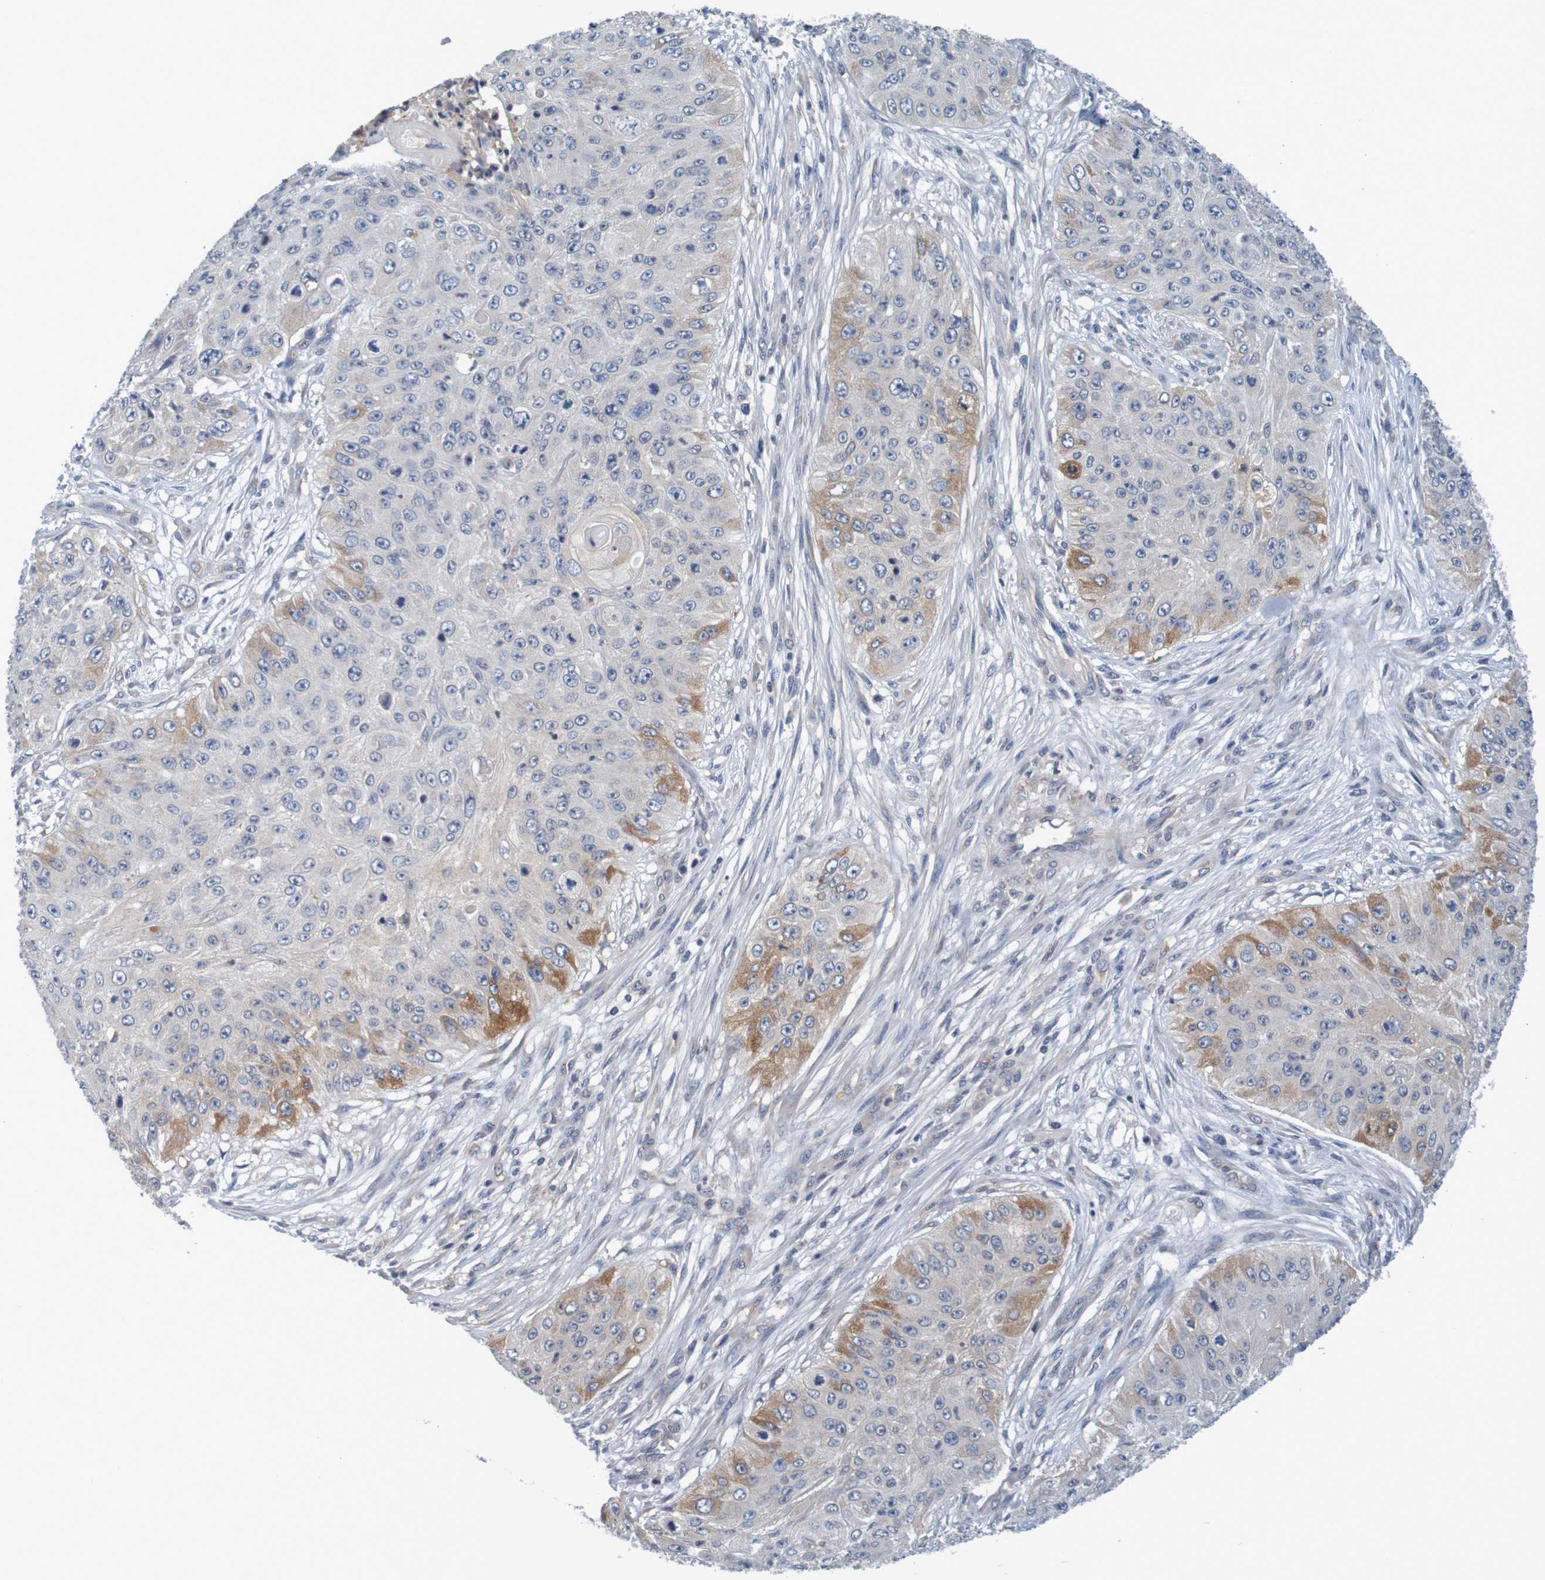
{"staining": {"intensity": "moderate", "quantity": "<25%", "location": "cytoplasmic/membranous"}, "tissue": "skin cancer", "cell_type": "Tumor cells", "image_type": "cancer", "snomed": [{"axis": "morphology", "description": "Squamous cell carcinoma, NOS"}, {"axis": "topography", "description": "Skin"}], "caption": "Skin cancer tissue exhibits moderate cytoplasmic/membranous expression in about <25% of tumor cells (DAB = brown stain, brightfield microscopy at high magnification).", "gene": "LTA", "patient": {"sex": "female", "age": 80}}